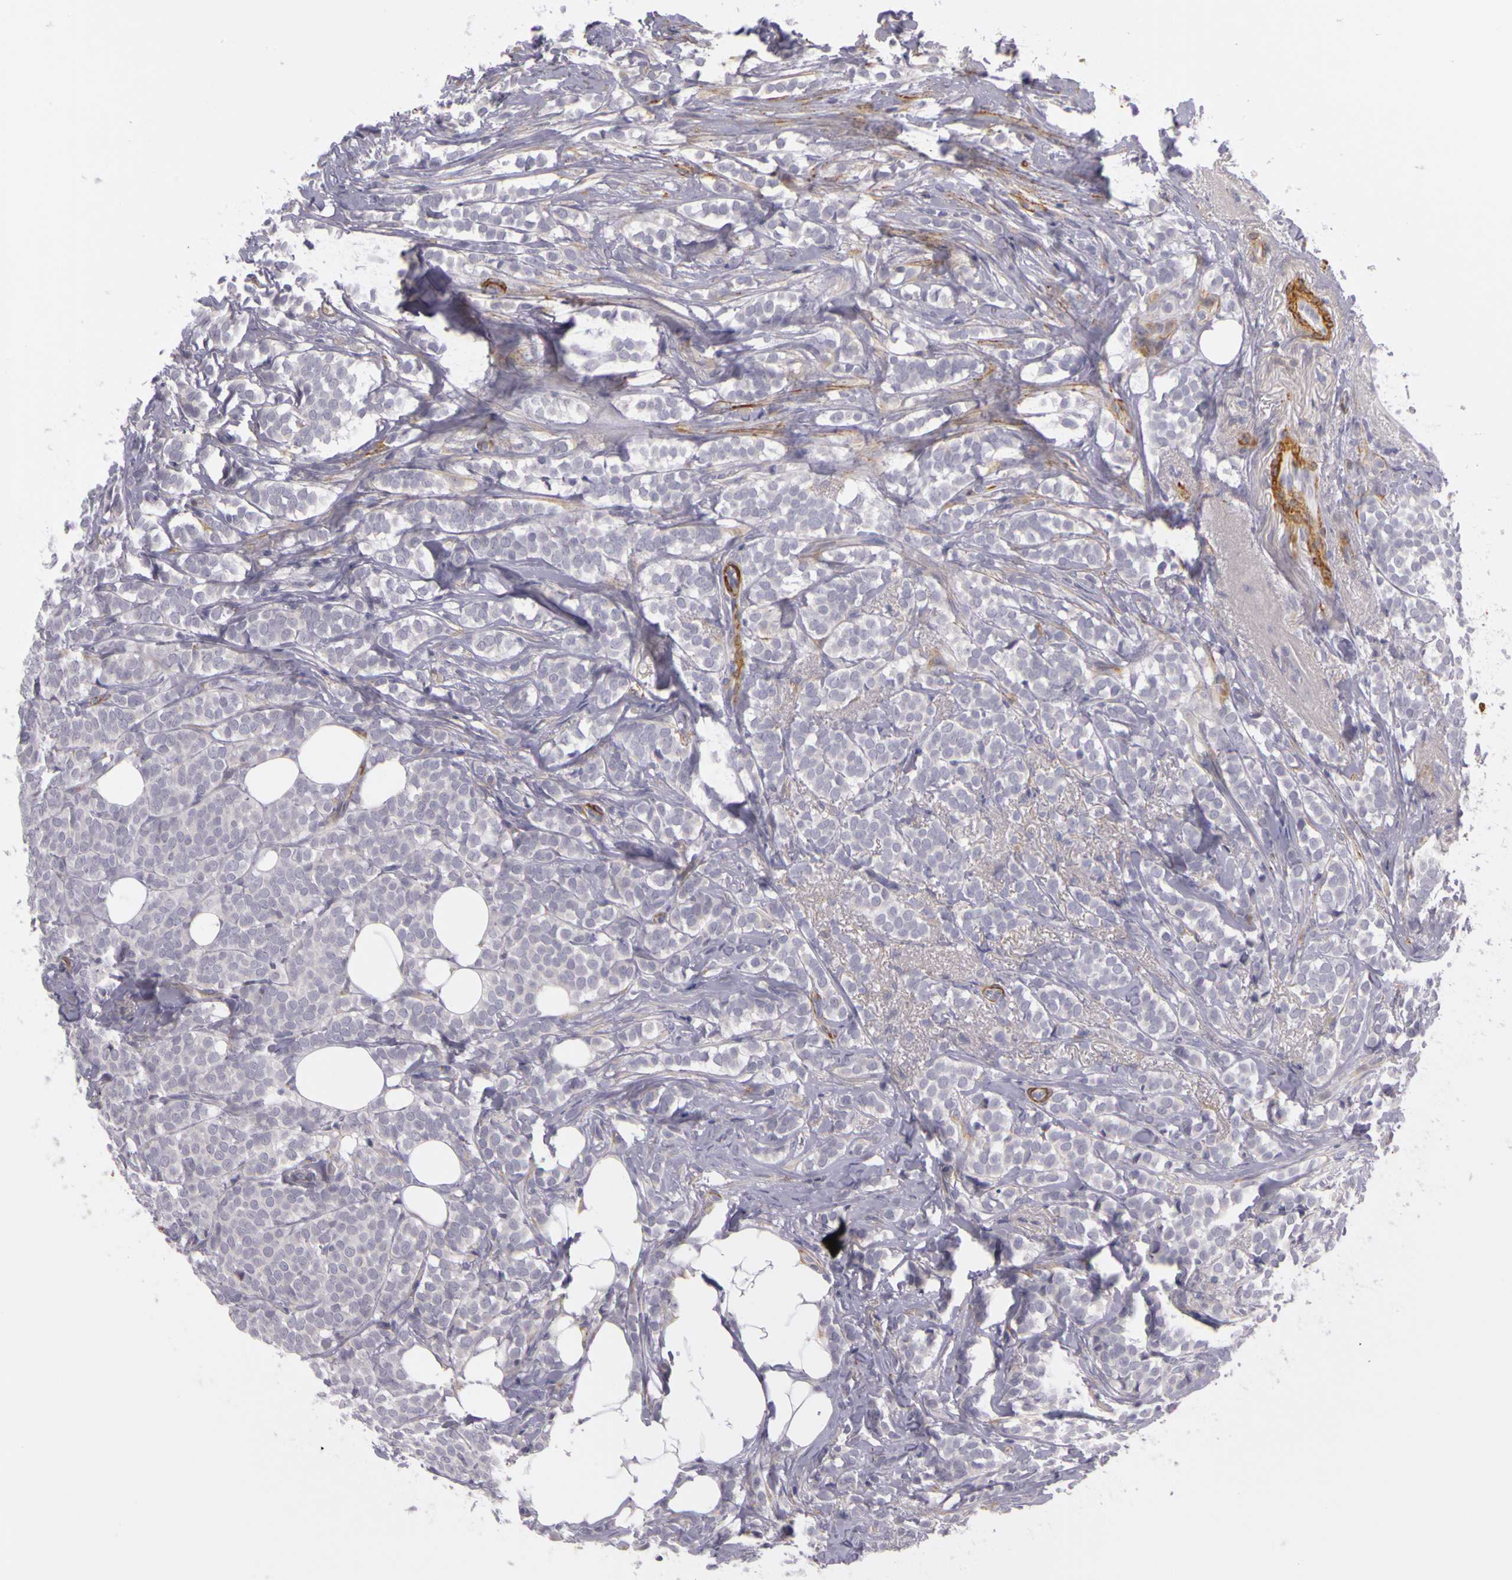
{"staining": {"intensity": "negative", "quantity": "none", "location": "none"}, "tissue": "breast cancer", "cell_type": "Tumor cells", "image_type": "cancer", "snomed": [{"axis": "morphology", "description": "Lobular carcinoma"}, {"axis": "topography", "description": "Breast"}], "caption": "Lobular carcinoma (breast) was stained to show a protein in brown. There is no significant staining in tumor cells.", "gene": "CNTN2", "patient": {"sex": "female", "age": 56}}